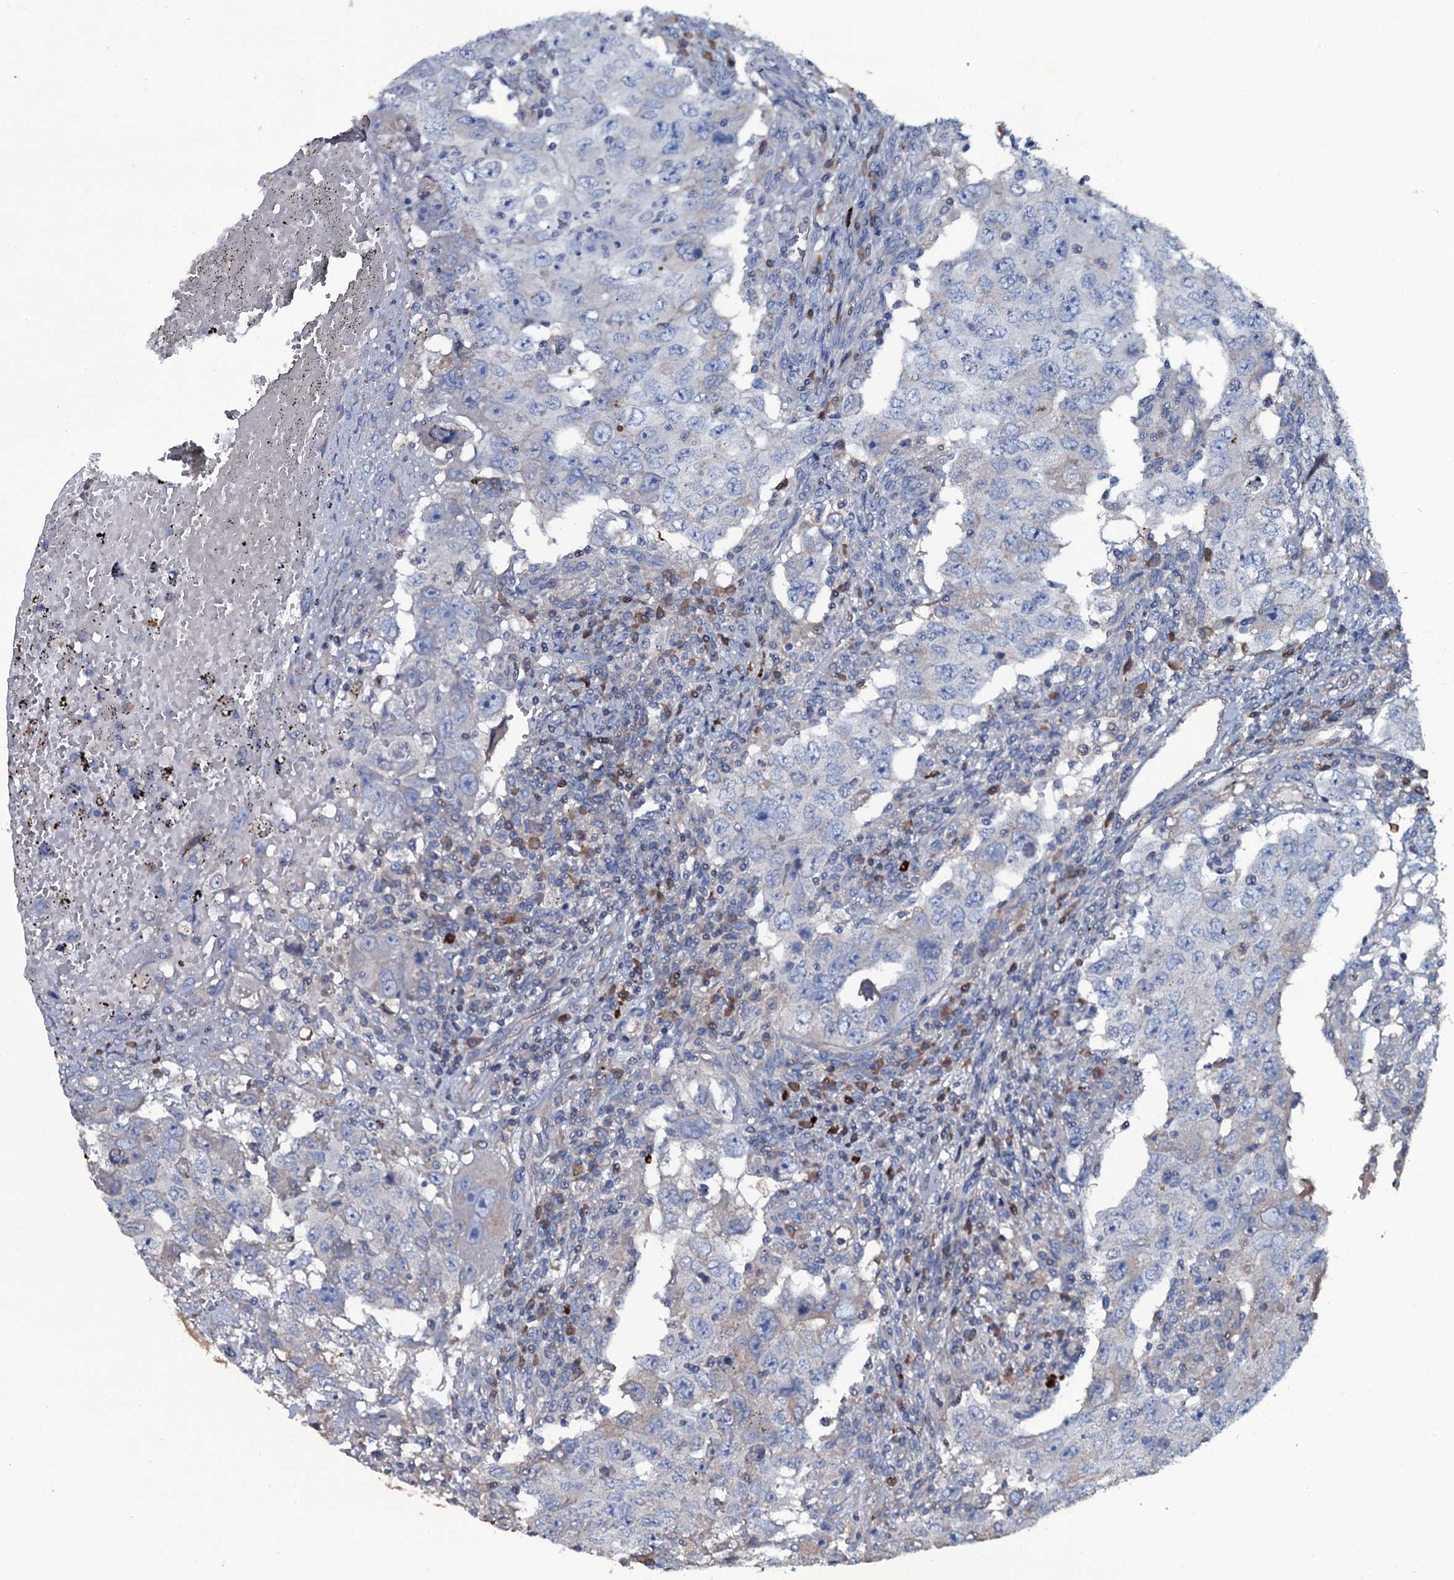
{"staining": {"intensity": "negative", "quantity": "none", "location": "none"}, "tissue": "testis cancer", "cell_type": "Tumor cells", "image_type": "cancer", "snomed": [{"axis": "morphology", "description": "Carcinoma, Embryonal, NOS"}, {"axis": "topography", "description": "Testis"}], "caption": "Immunohistochemistry (IHC) micrograph of neoplastic tissue: testis cancer stained with DAB (3,3'-diaminobenzidine) displays no significant protein positivity in tumor cells. Nuclei are stained in blue.", "gene": "LYG2", "patient": {"sex": "male", "age": 26}}